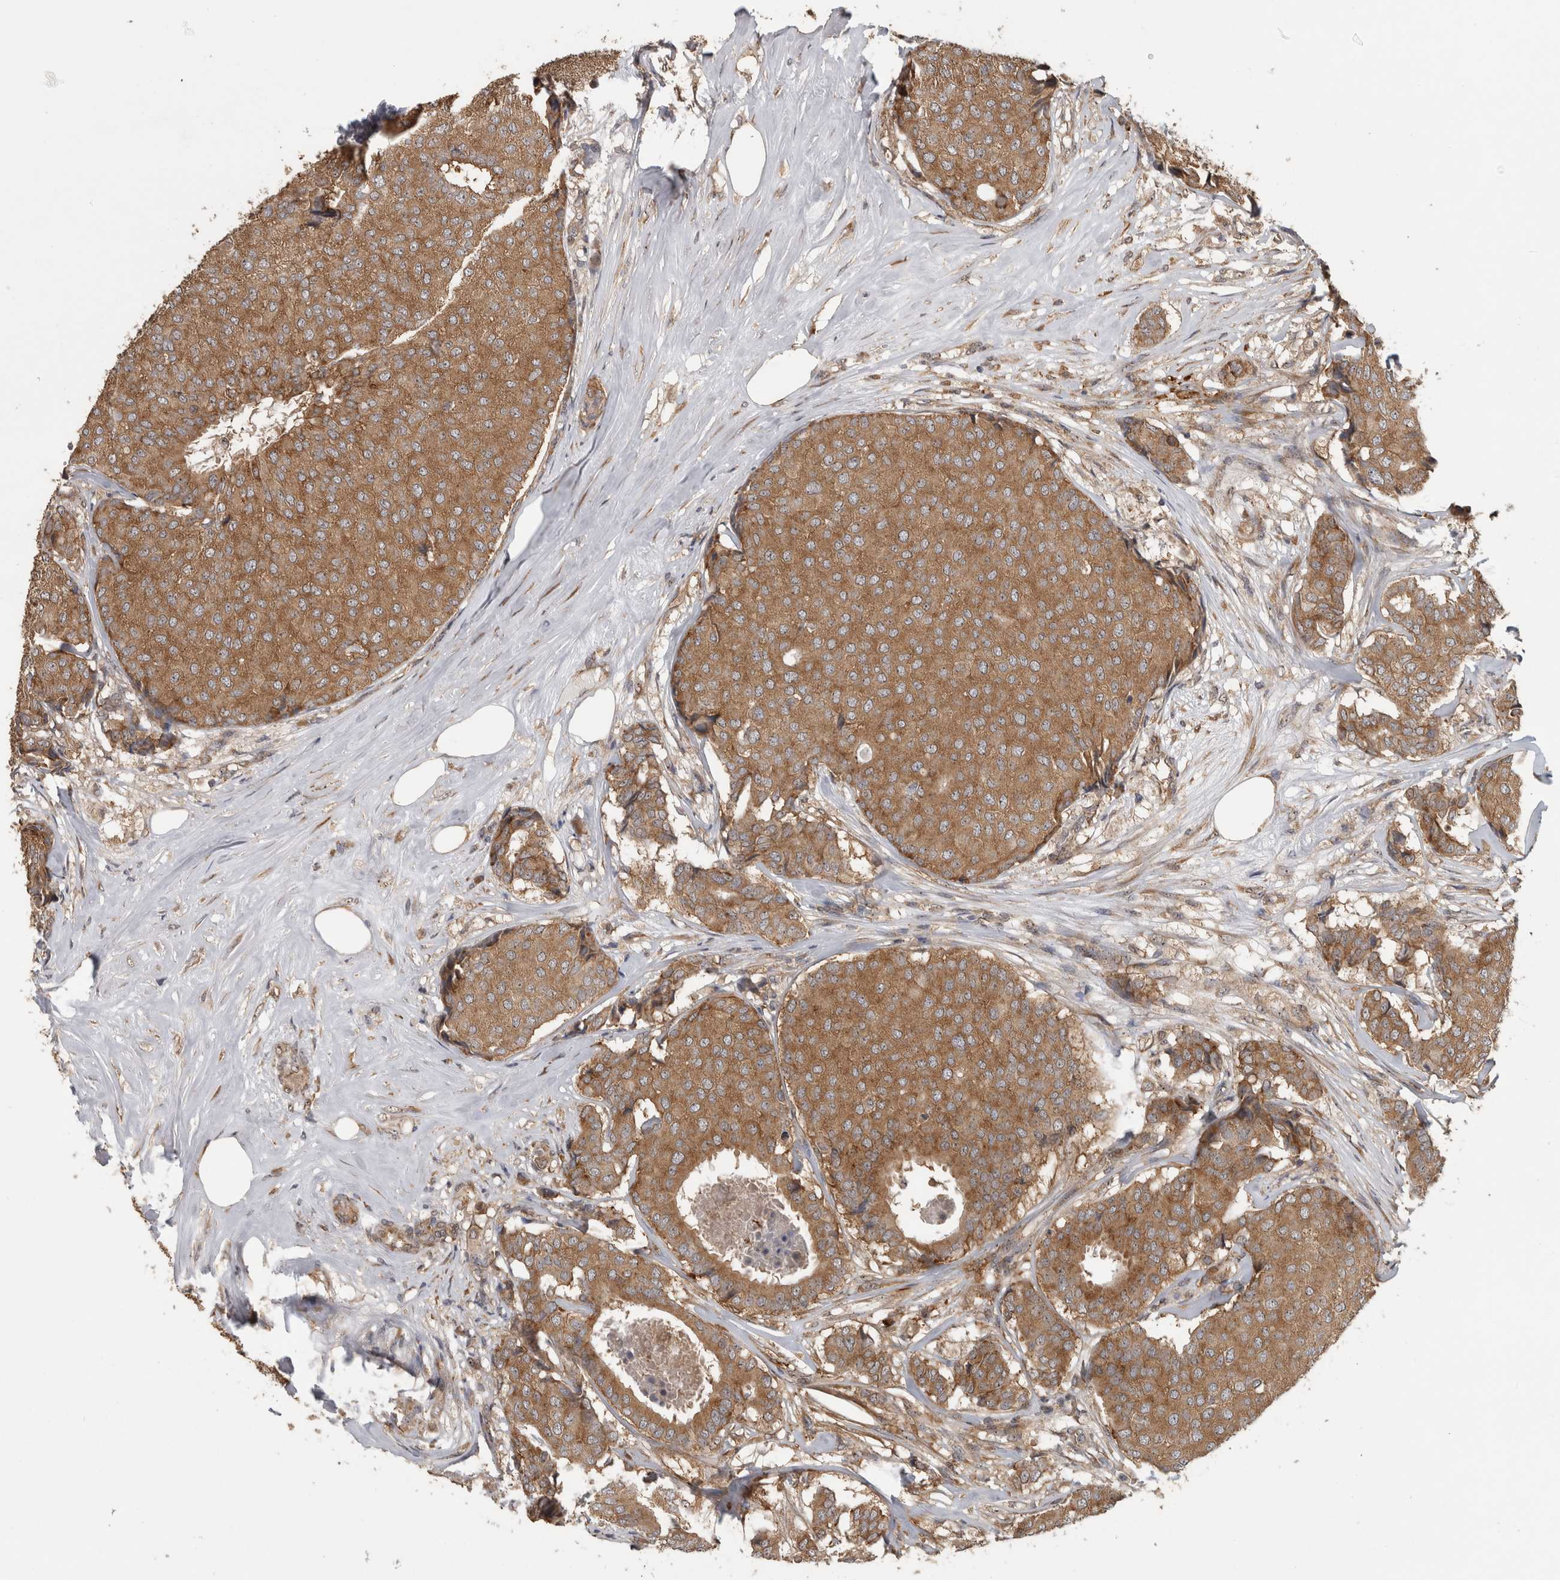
{"staining": {"intensity": "moderate", "quantity": ">75%", "location": "cytoplasmic/membranous"}, "tissue": "breast cancer", "cell_type": "Tumor cells", "image_type": "cancer", "snomed": [{"axis": "morphology", "description": "Duct carcinoma"}, {"axis": "topography", "description": "Breast"}], "caption": "Breast cancer stained for a protein exhibits moderate cytoplasmic/membranous positivity in tumor cells.", "gene": "ATXN2", "patient": {"sex": "female", "age": 75}}